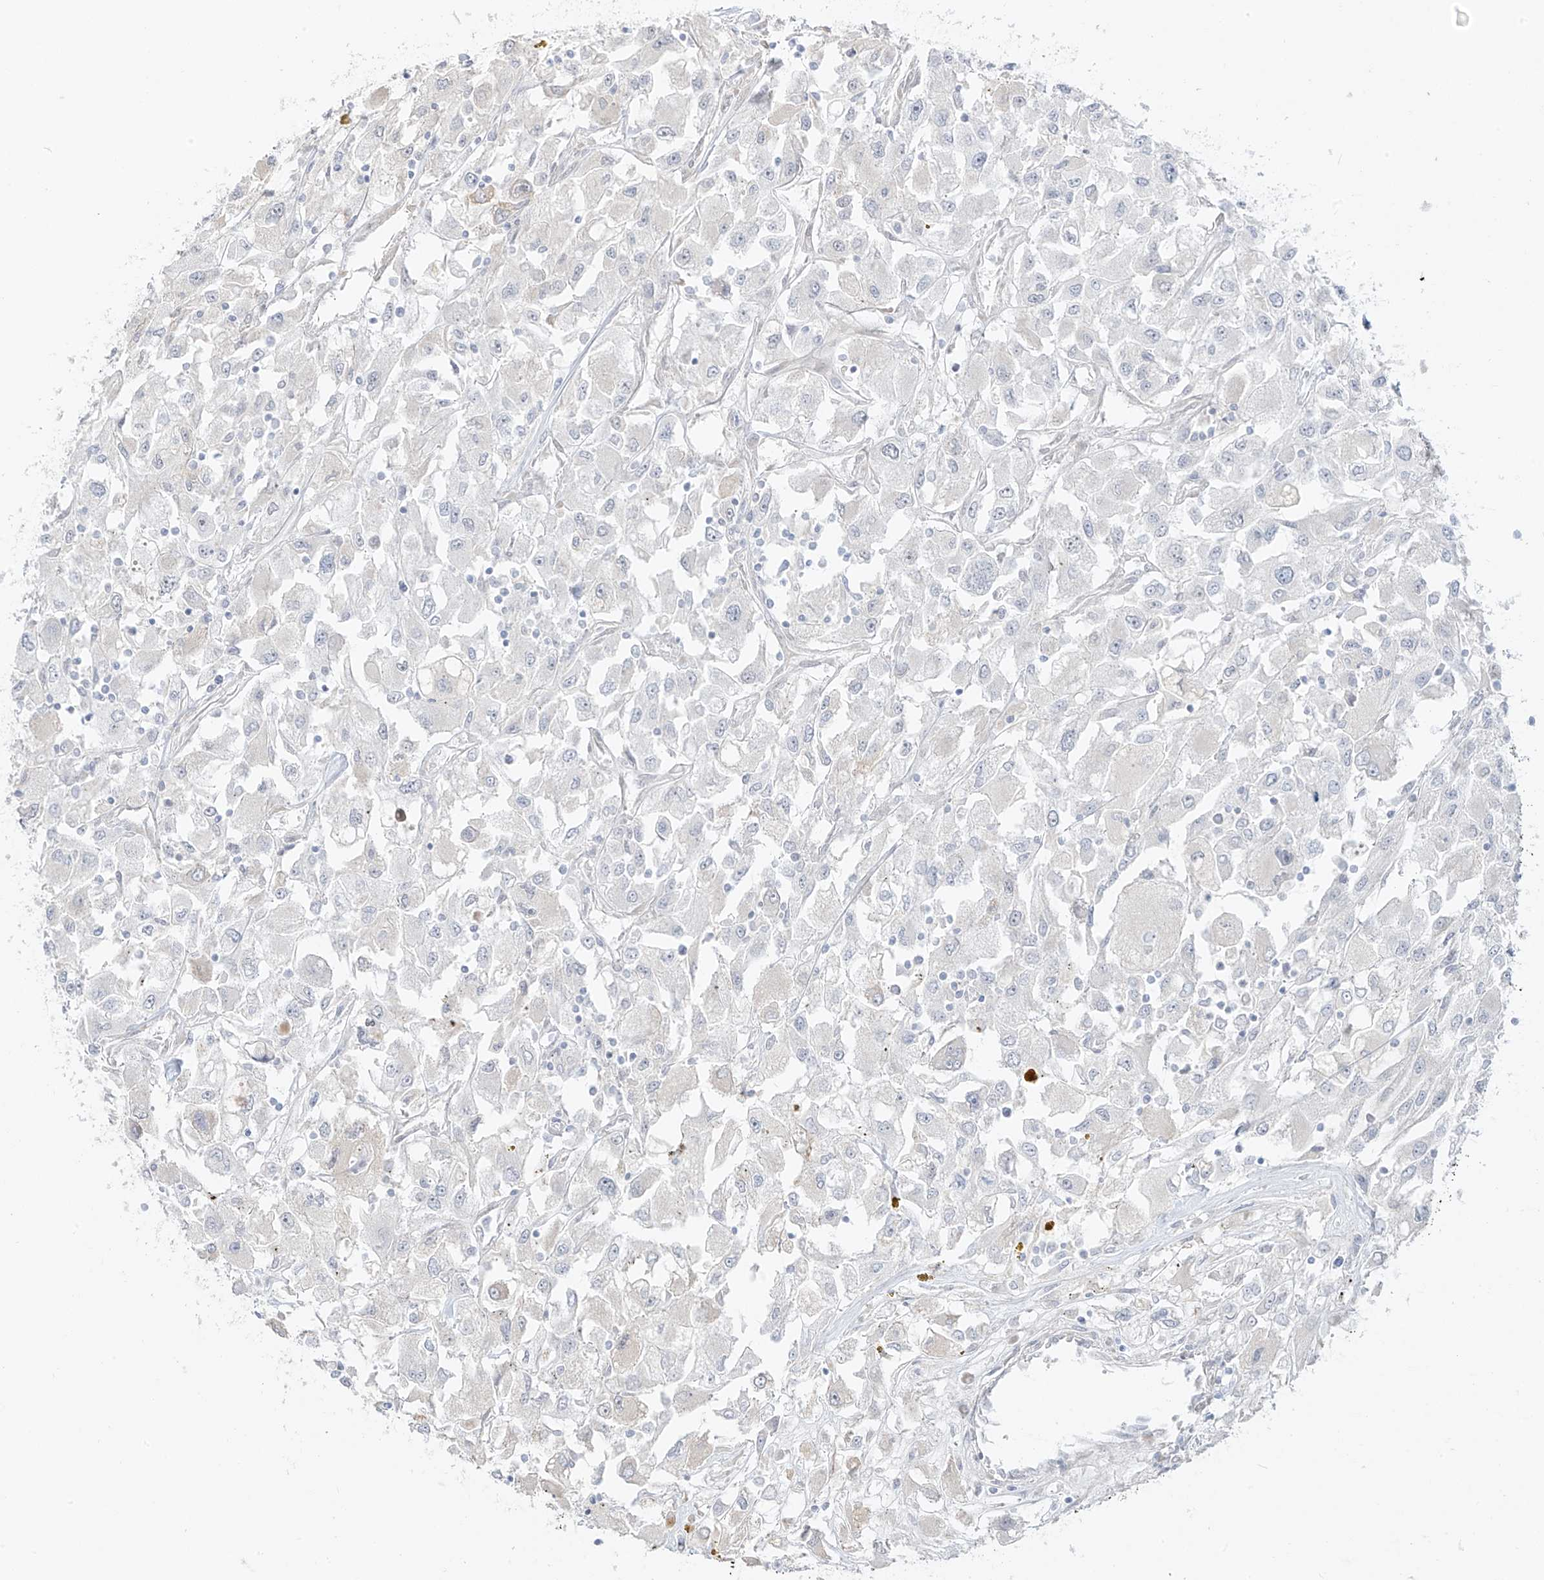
{"staining": {"intensity": "negative", "quantity": "none", "location": "none"}, "tissue": "renal cancer", "cell_type": "Tumor cells", "image_type": "cancer", "snomed": [{"axis": "morphology", "description": "Adenocarcinoma, NOS"}, {"axis": "topography", "description": "Kidney"}], "caption": "IHC photomicrograph of human renal adenocarcinoma stained for a protein (brown), which exhibits no staining in tumor cells.", "gene": "DCDC2", "patient": {"sex": "female", "age": 52}}